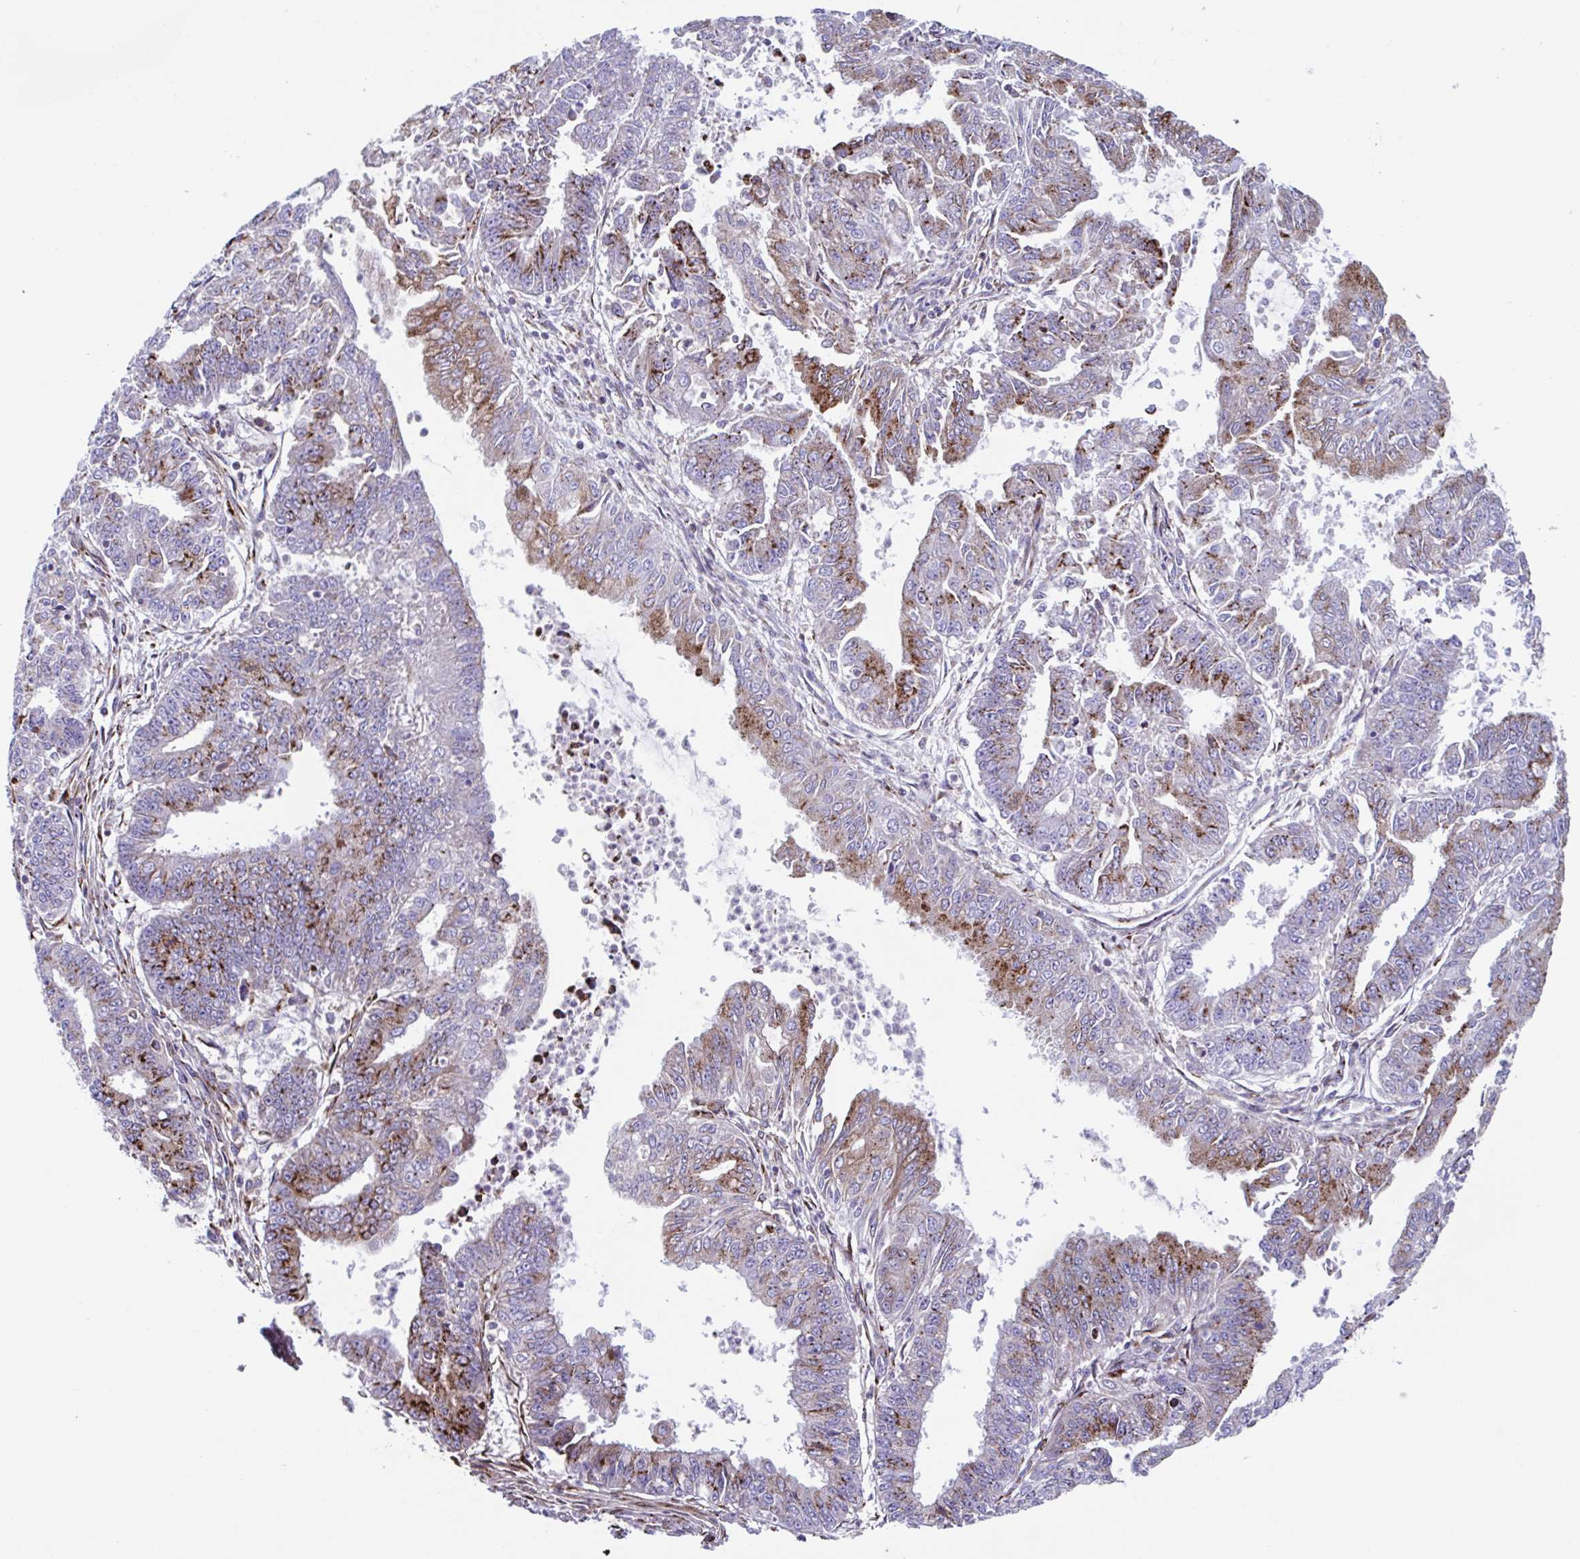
{"staining": {"intensity": "strong", "quantity": "25%-75%", "location": "cytoplasmic/membranous"}, "tissue": "endometrial cancer", "cell_type": "Tumor cells", "image_type": "cancer", "snomed": [{"axis": "morphology", "description": "Adenocarcinoma, NOS"}, {"axis": "topography", "description": "Endometrium"}], "caption": "IHC (DAB (3,3'-diaminobenzidine)) staining of human adenocarcinoma (endometrial) exhibits strong cytoplasmic/membranous protein positivity in approximately 25%-75% of tumor cells.", "gene": "RFK", "patient": {"sex": "female", "age": 73}}